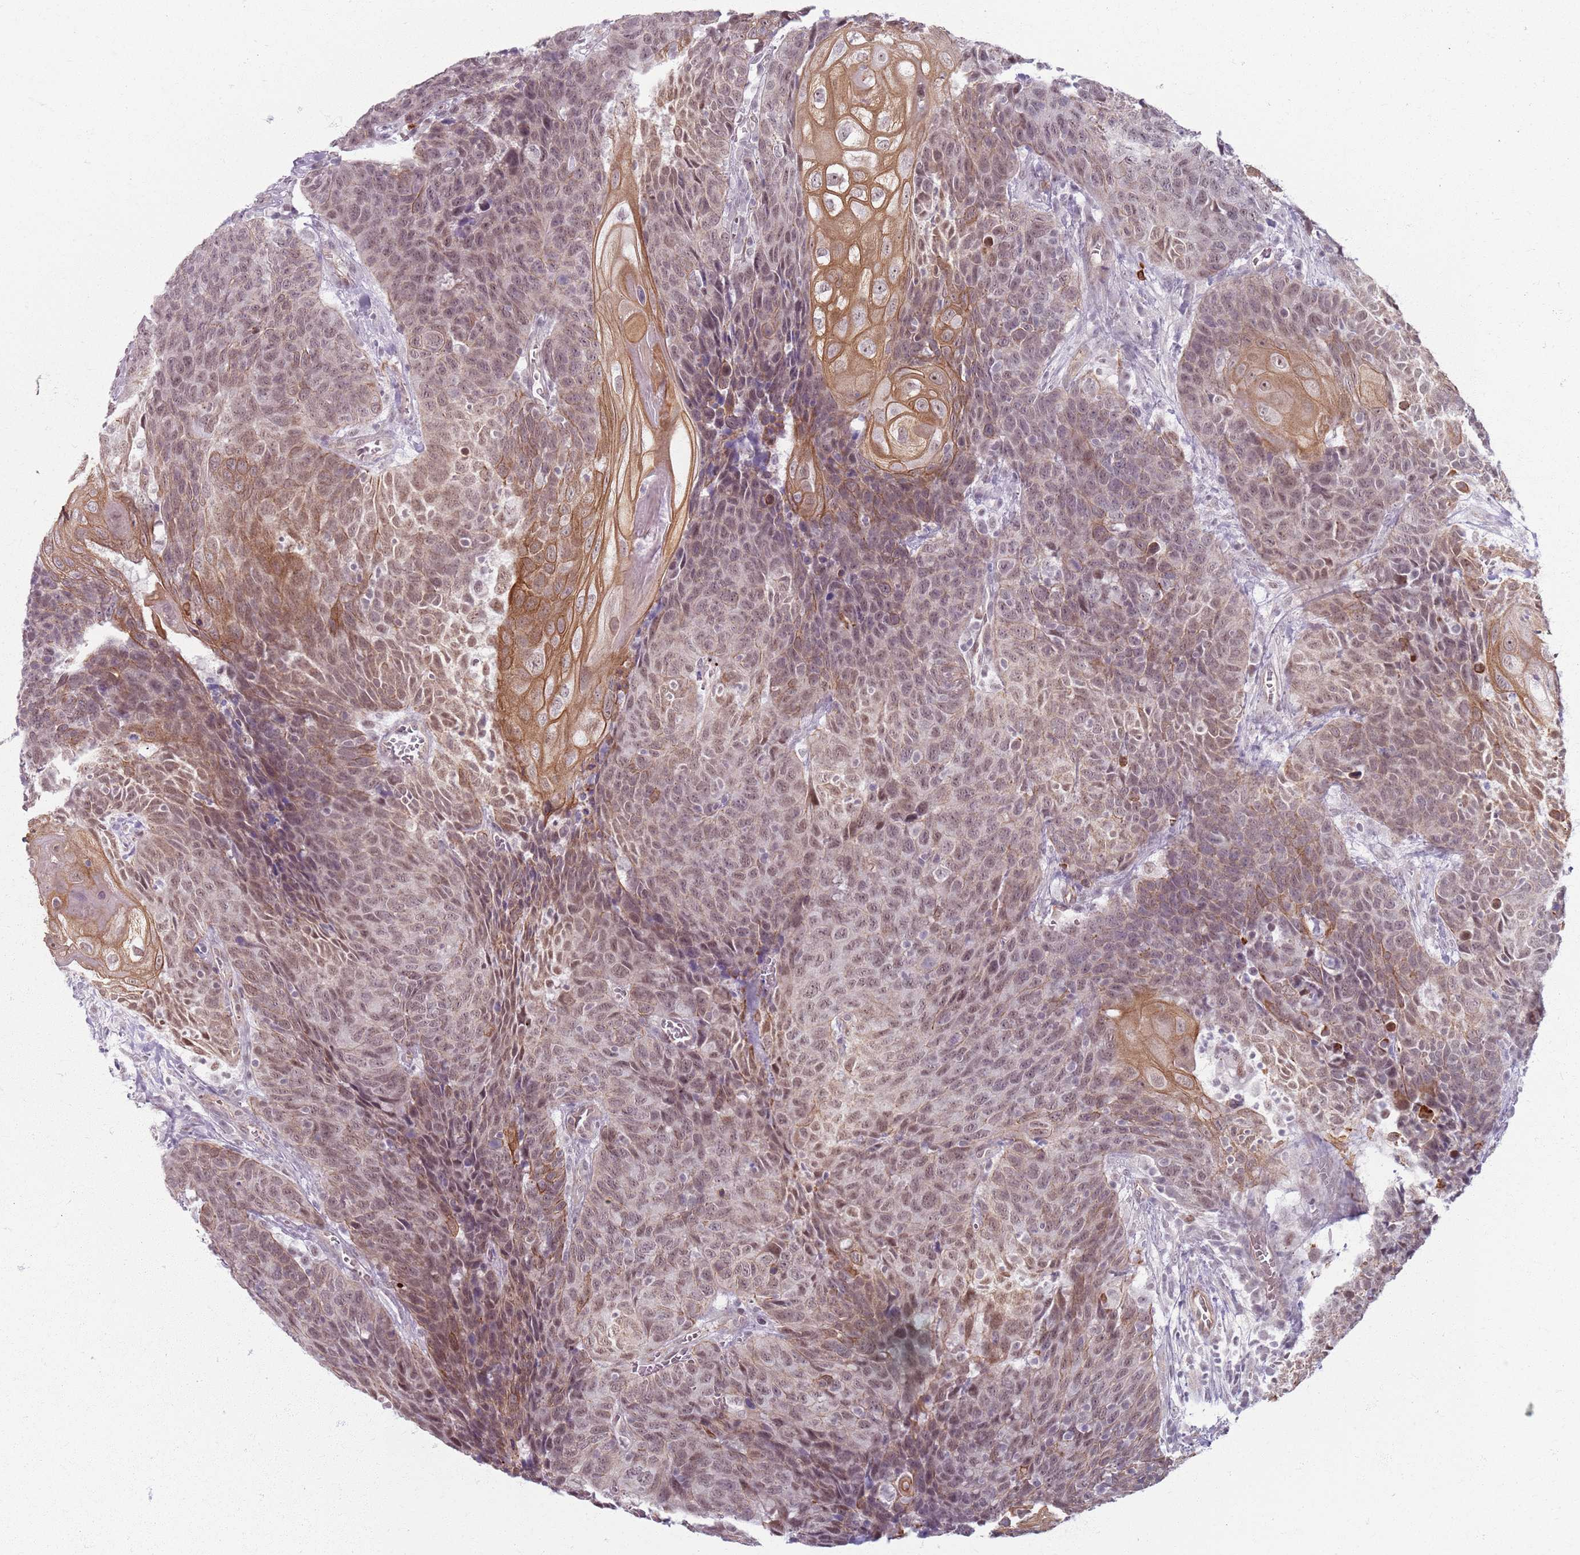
{"staining": {"intensity": "moderate", "quantity": ">75%", "location": "cytoplasmic/membranous,nuclear"}, "tissue": "head and neck cancer", "cell_type": "Tumor cells", "image_type": "cancer", "snomed": [{"axis": "morphology", "description": "Squamous cell carcinoma, NOS"}, {"axis": "topography", "description": "Head-Neck"}], "caption": "Protein staining of squamous cell carcinoma (head and neck) tissue demonstrates moderate cytoplasmic/membranous and nuclear staining in approximately >75% of tumor cells. The staining was performed using DAB to visualize the protein expression in brown, while the nuclei were stained in blue with hematoxylin (Magnification: 20x).", "gene": "KCNA5", "patient": {"sex": "male", "age": 66}}